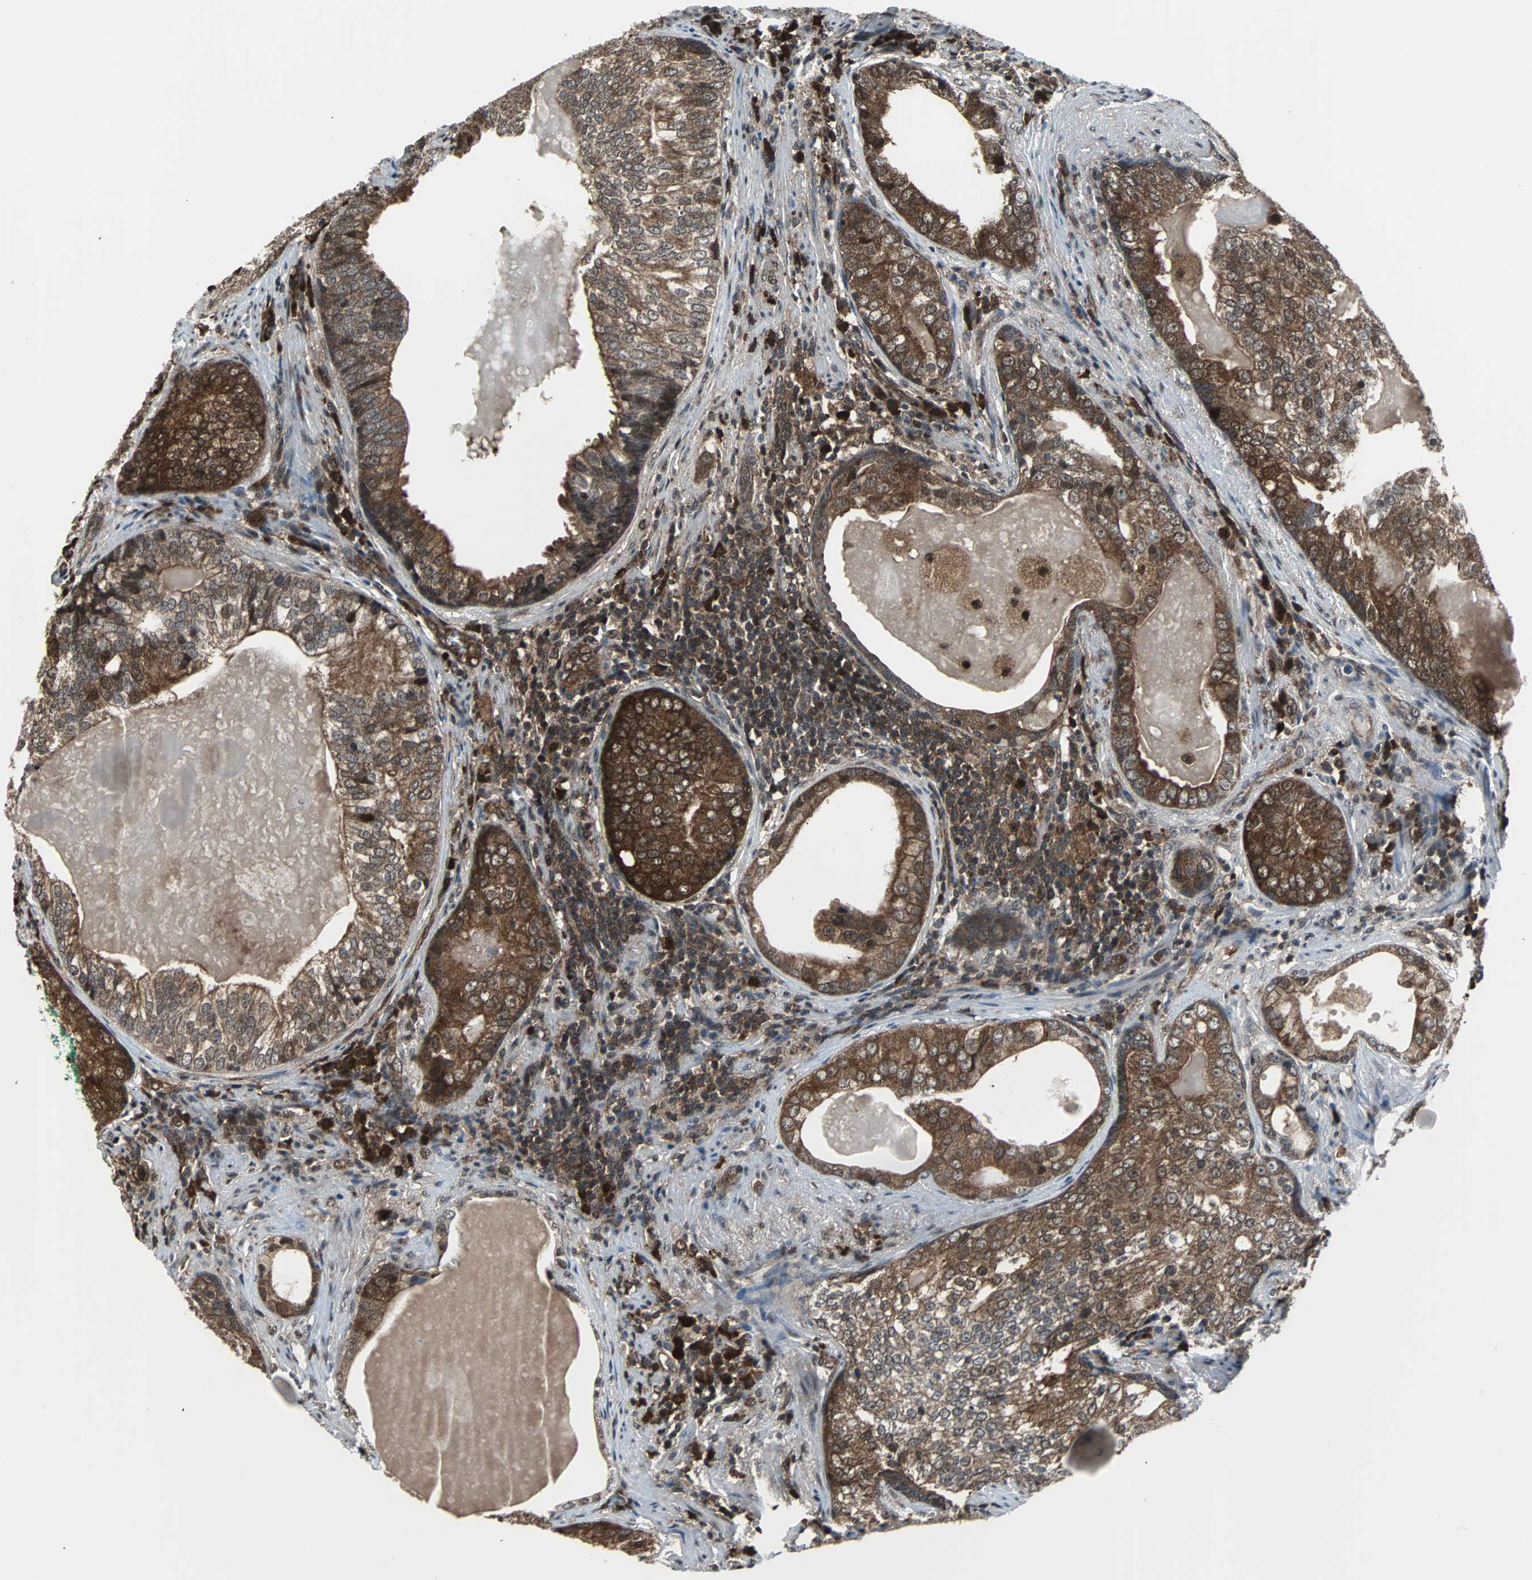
{"staining": {"intensity": "strong", "quantity": ">75%", "location": "cytoplasmic/membranous,nuclear"}, "tissue": "prostate cancer", "cell_type": "Tumor cells", "image_type": "cancer", "snomed": [{"axis": "morphology", "description": "Adenocarcinoma, High grade"}, {"axis": "topography", "description": "Prostate"}], "caption": "IHC of prostate adenocarcinoma (high-grade) reveals high levels of strong cytoplasmic/membranous and nuclear expression in about >75% of tumor cells.", "gene": "VCP", "patient": {"sex": "male", "age": 66}}